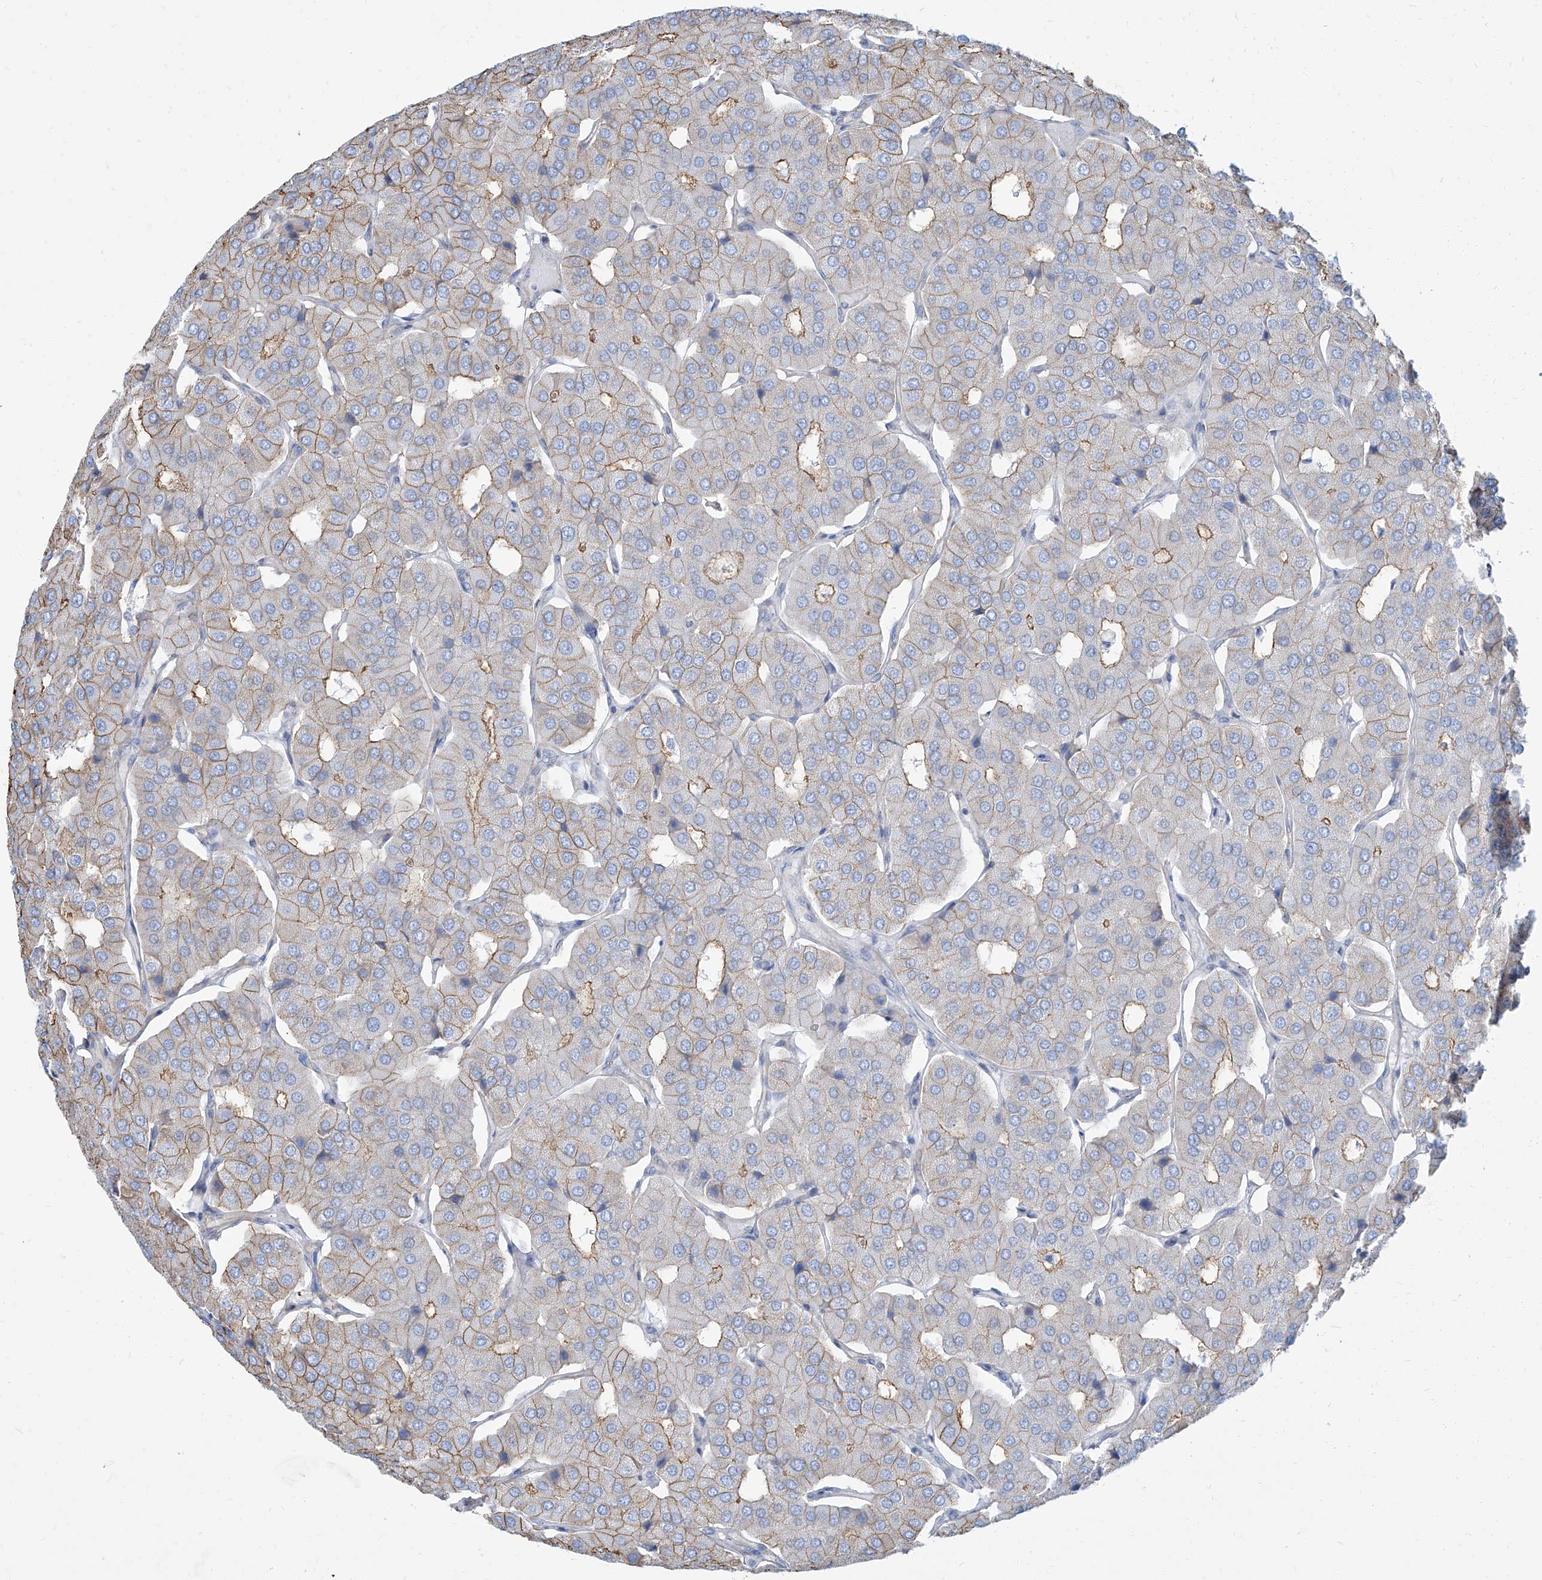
{"staining": {"intensity": "moderate", "quantity": "25%-75%", "location": "cytoplasmic/membranous"}, "tissue": "parathyroid gland", "cell_type": "Glandular cells", "image_type": "normal", "snomed": [{"axis": "morphology", "description": "Normal tissue, NOS"}, {"axis": "morphology", "description": "Adenoma, NOS"}, {"axis": "topography", "description": "Parathyroid gland"}], "caption": "Parathyroid gland stained for a protein shows moderate cytoplasmic/membranous positivity in glandular cells. The protein of interest is shown in brown color, while the nuclei are stained blue.", "gene": "TXLNB", "patient": {"sex": "female", "age": 86}}